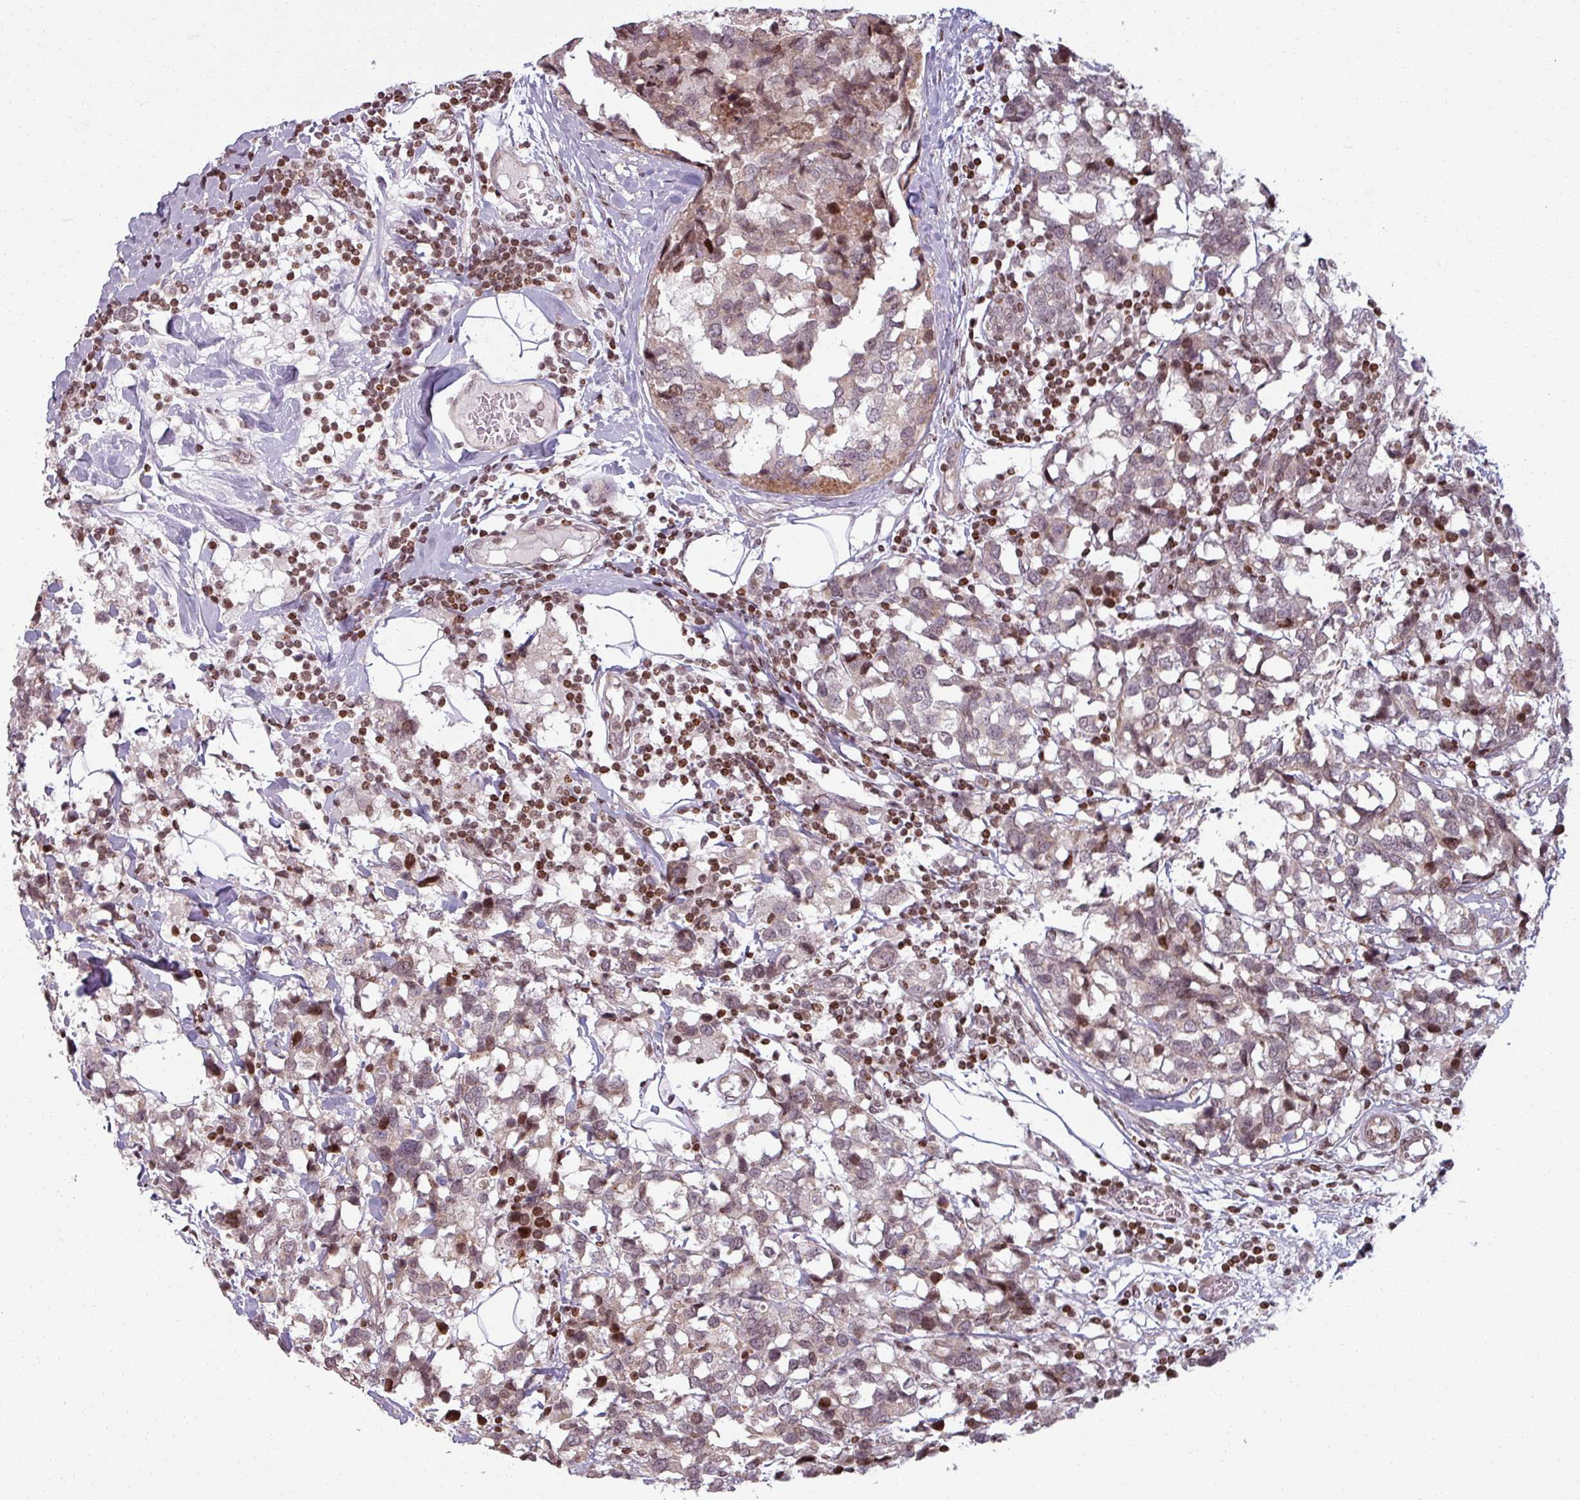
{"staining": {"intensity": "weak", "quantity": ">75%", "location": "cytoplasmic/membranous,nuclear"}, "tissue": "breast cancer", "cell_type": "Tumor cells", "image_type": "cancer", "snomed": [{"axis": "morphology", "description": "Lobular carcinoma"}, {"axis": "topography", "description": "Breast"}], "caption": "Immunohistochemistry staining of breast cancer (lobular carcinoma), which shows low levels of weak cytoplasmic/membranous and nuclear expression in about >75% of tumor cells indicating weak cytoplasmic/membranous and nuclear protein expression. The staining was performed using DAB (brown) for protein detection and nuclei were counterstained in hematoxylin (blue).", "gene": "NCOR1", "patient": {"sex": "female", "age": 59}}